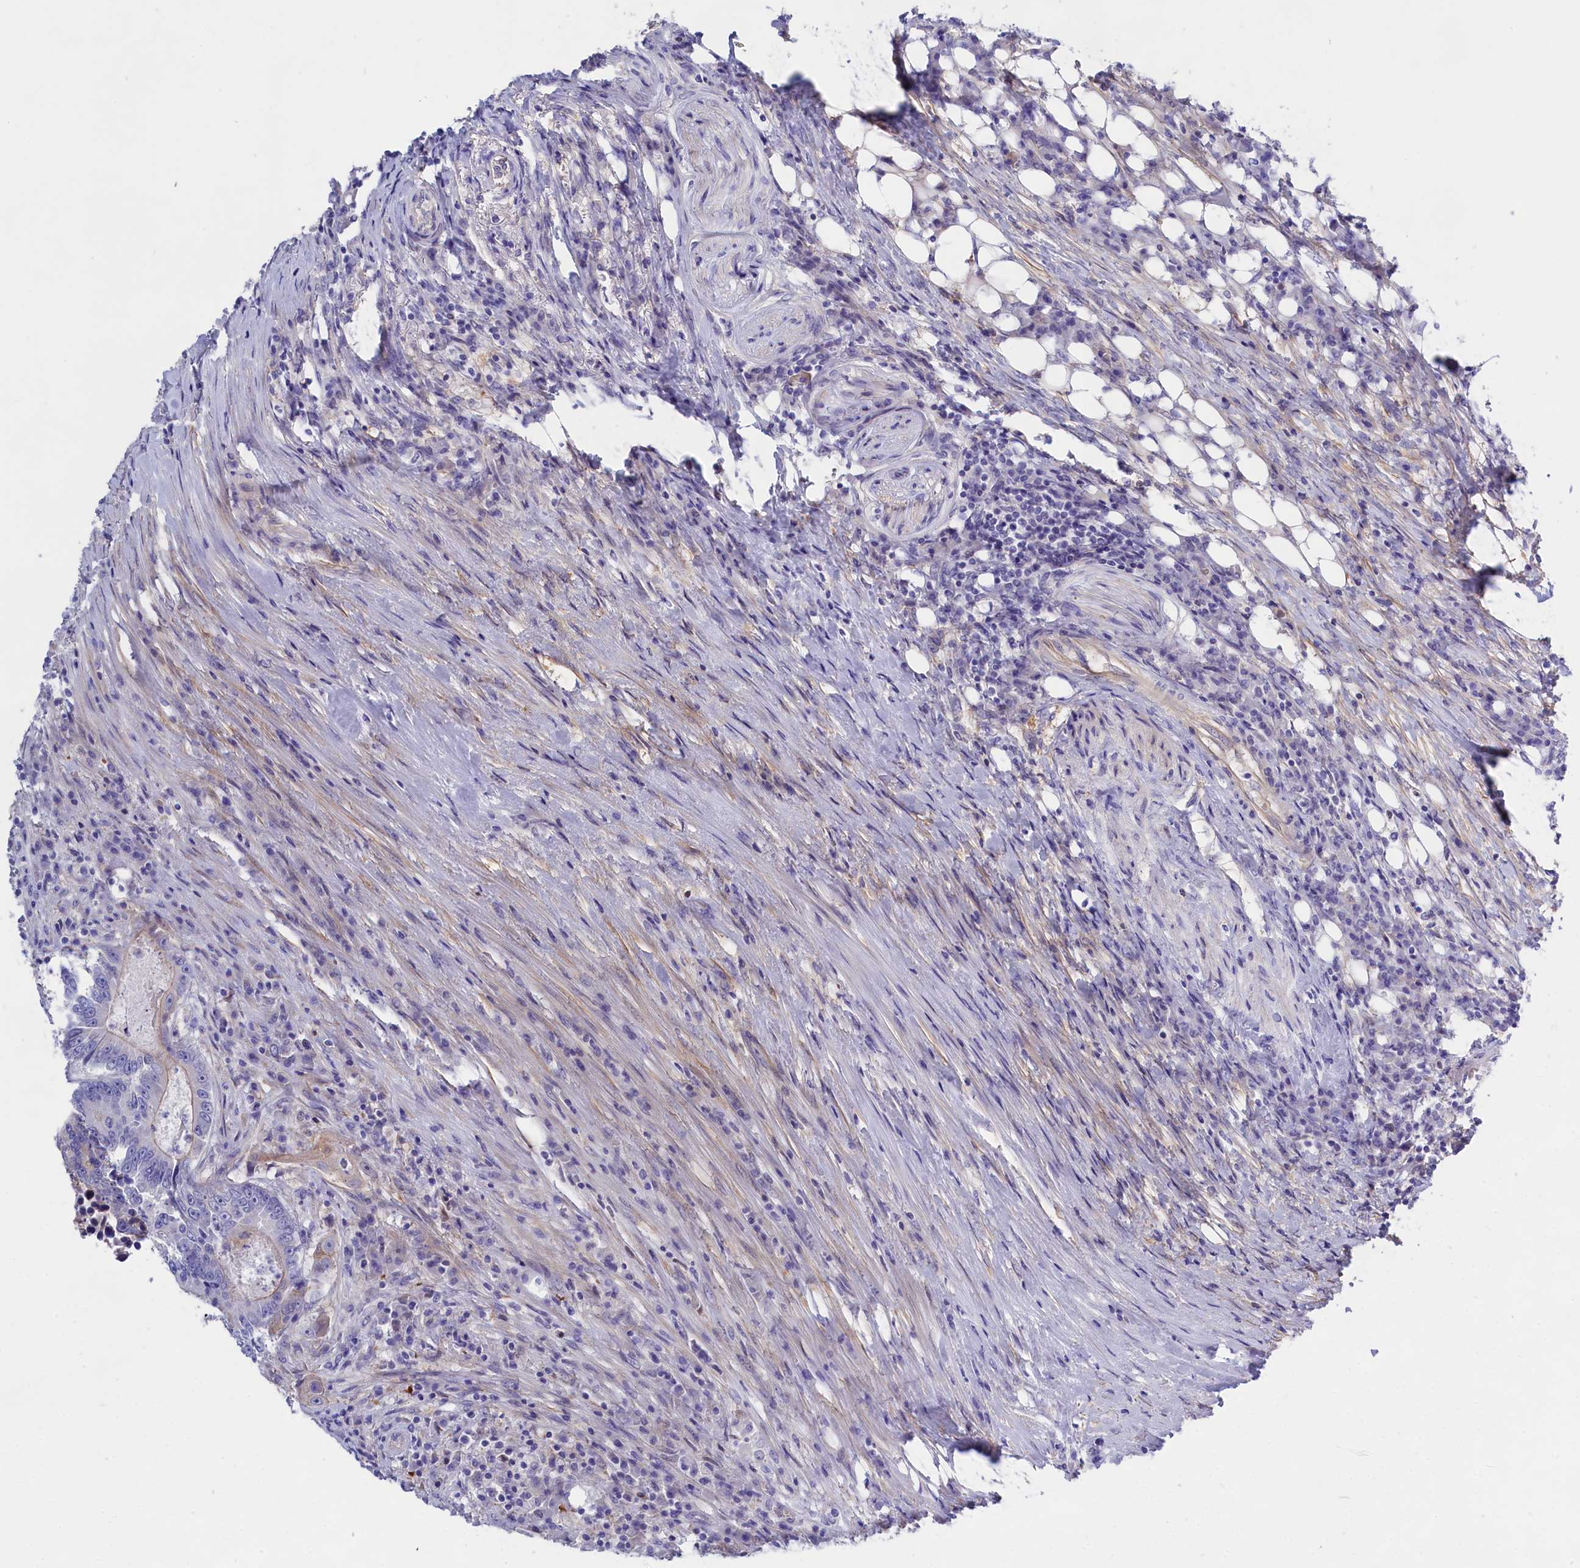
{"staining": {"intensity": "weak", "quantity": "<25%", "location": "cytoplasmic/membranous"}, "tissue": "colorectal cancer", "cell_type": "Tumor cells", "image_type": "cancer", "snomed": [{"axis": "morphology", "description": "Adenocarcinoma, NOS"}, {"axis": "topography", "description": "Colon"}], "caption": "IHC micrograph of neoplastic tissue: colorectal cancer stained with DAB (3,3'-diaminobenzidine) displays no significant protein expression in tumor cells.", "gene": "PPP1R13L", "patient": {"sex": "male", "age": 83}}